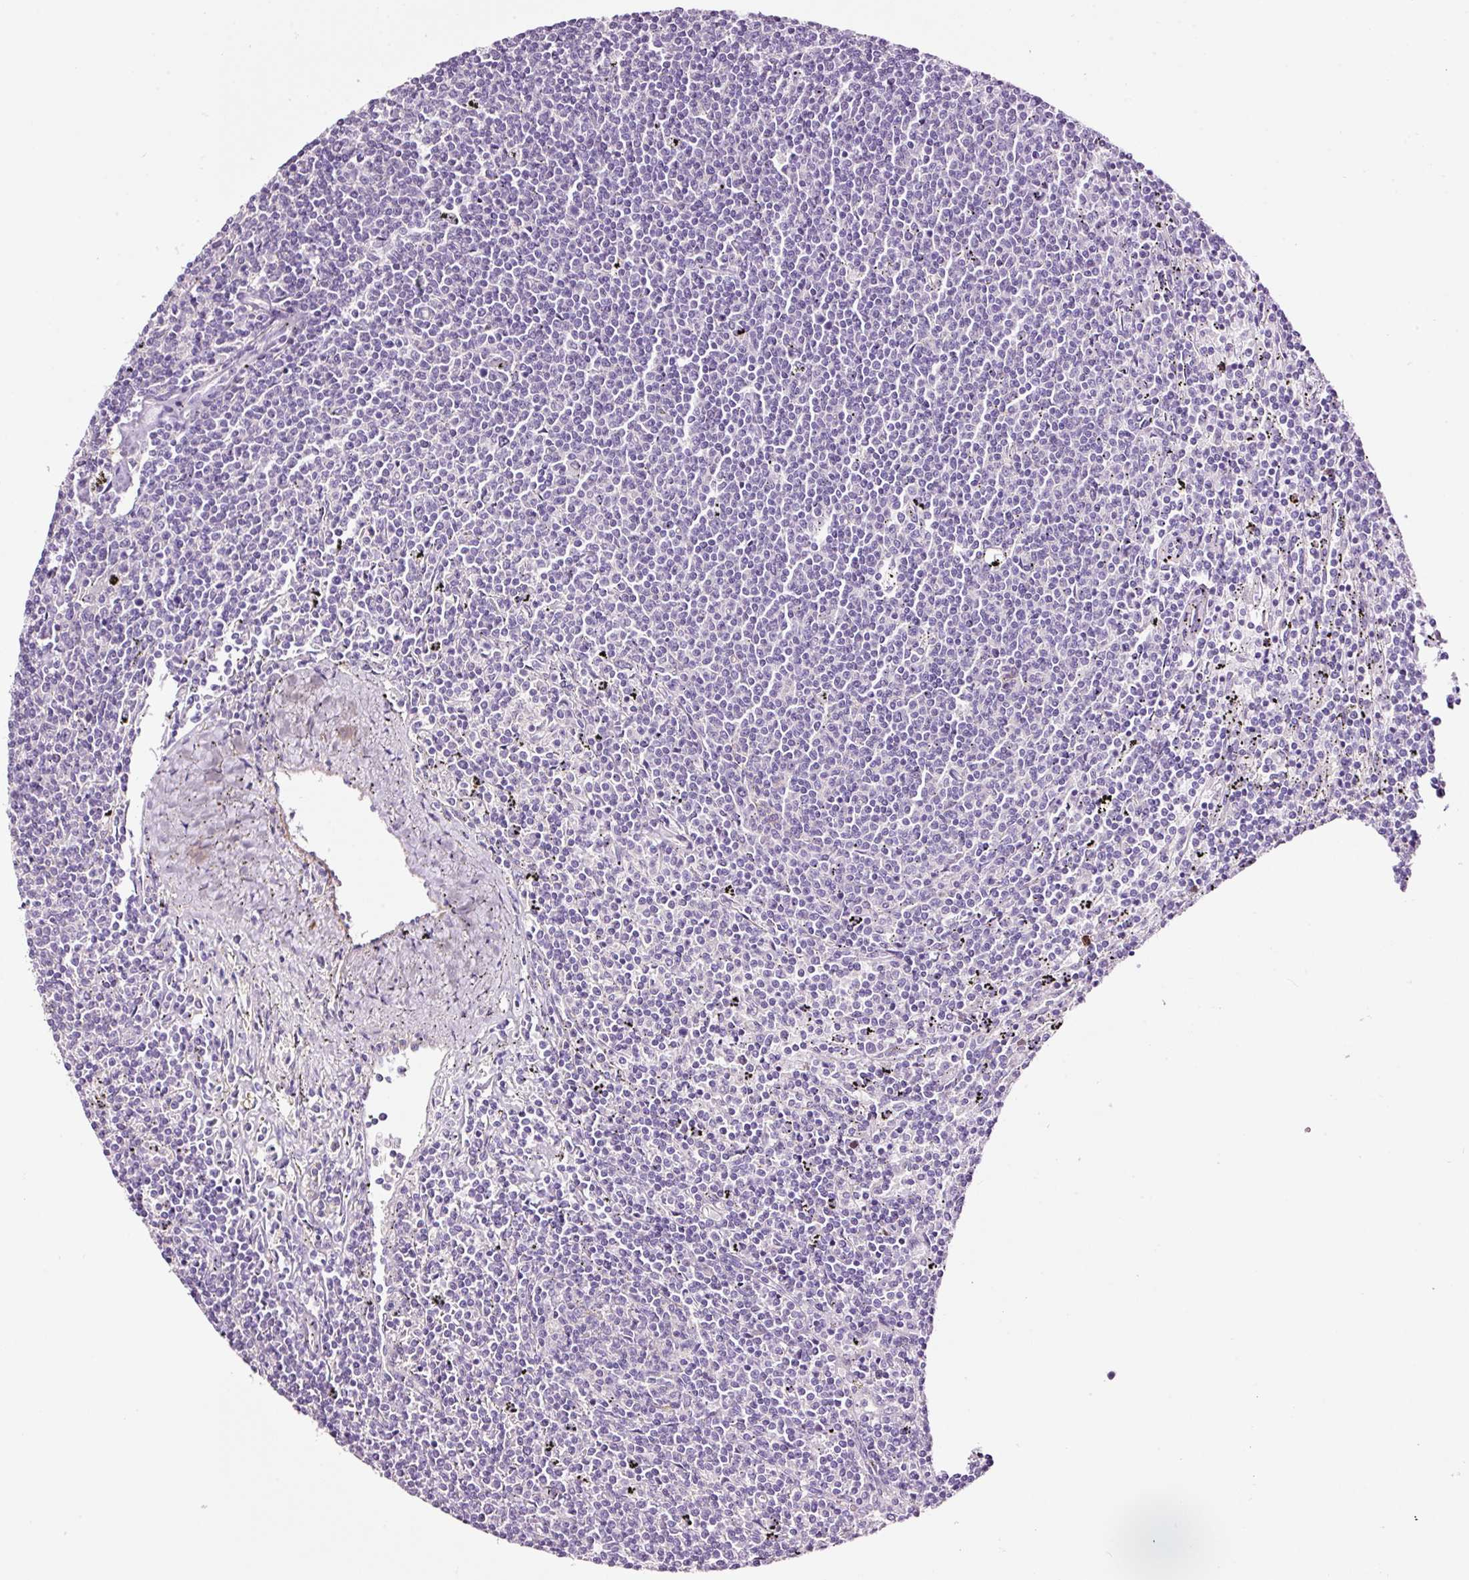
{"staining": {"intensity": "negative", "quantity": "none", "location": "none"}, "tissue": "lymphoma", "cell_type": "Tumor cells", "image_type": "cancer", "snomed": [{"axis": "morphology", "description": "Malignant lymphoma, non-Hodgkin's type, Low grade"}, {"axis": "topography", "description": "Spleen"}], "caption": "Immunohistochemistry micrograph of neoplastic tissue: human lymphoma stained with DAB (3,3'-diaminobenzidine) shows no significant protein staining in tumor cells.", "gene": "PAM", "patient": {"sex": "female", "age": 50}}